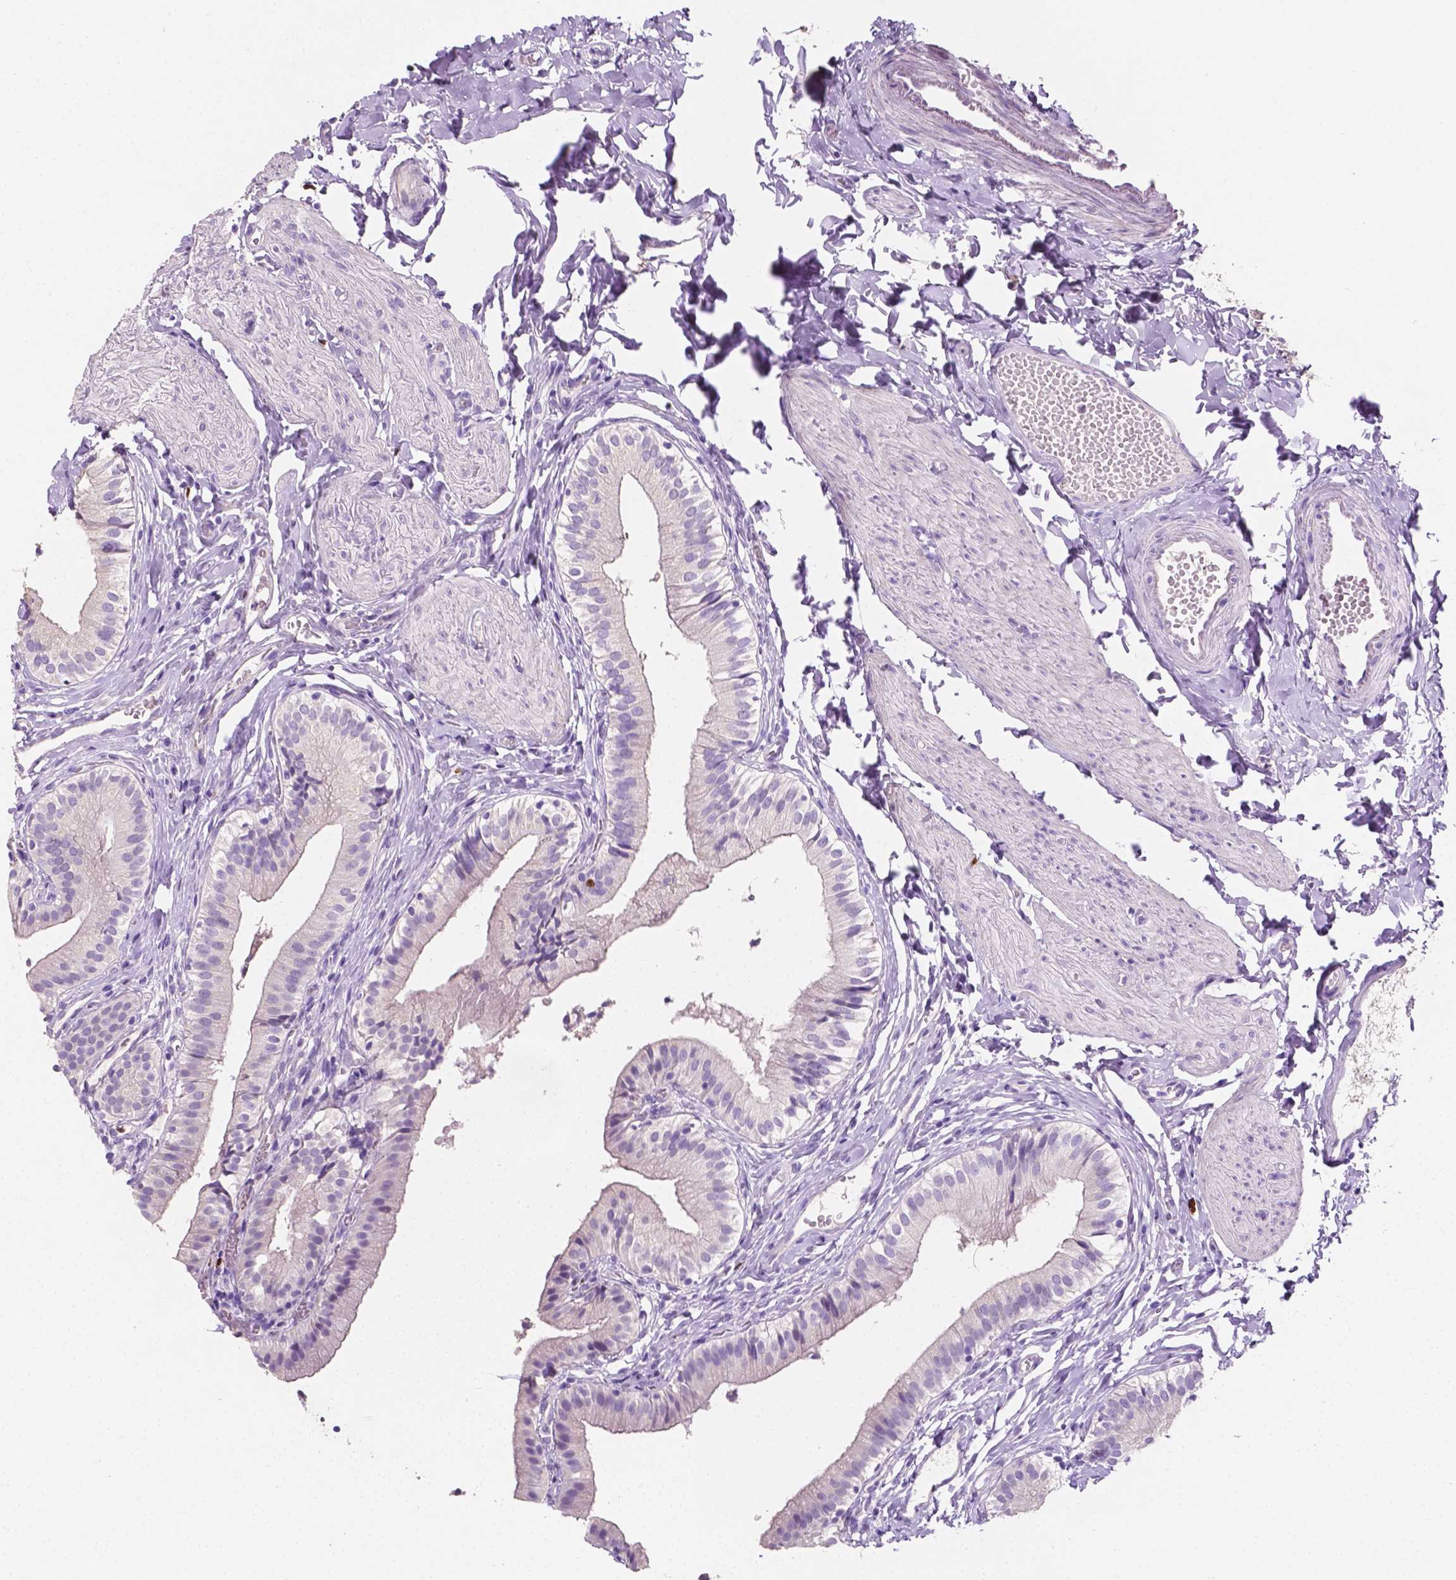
{"staining": {"intensity": "moderate", "quantity": "<25%", "location": "nuclear"}, "tissue": "gallbladder", "cell_type": "Glandular cells", "image_type": "normal", "snomed": [{"axis": "morphology", "description": "Normal tissue, NOS"}, {"axis": "topography", "description": "Gallbladder"}], "caption": "Brown immunohistochemical staining in normal gallbladder demonstrates moderate nuclear expression in about <25% of glandular cells. (brown staining indicates protein expression, while blue staining denotes nuclei).", "gene": "SIAH2", "patient": {"sex": "female", "age": 47}}